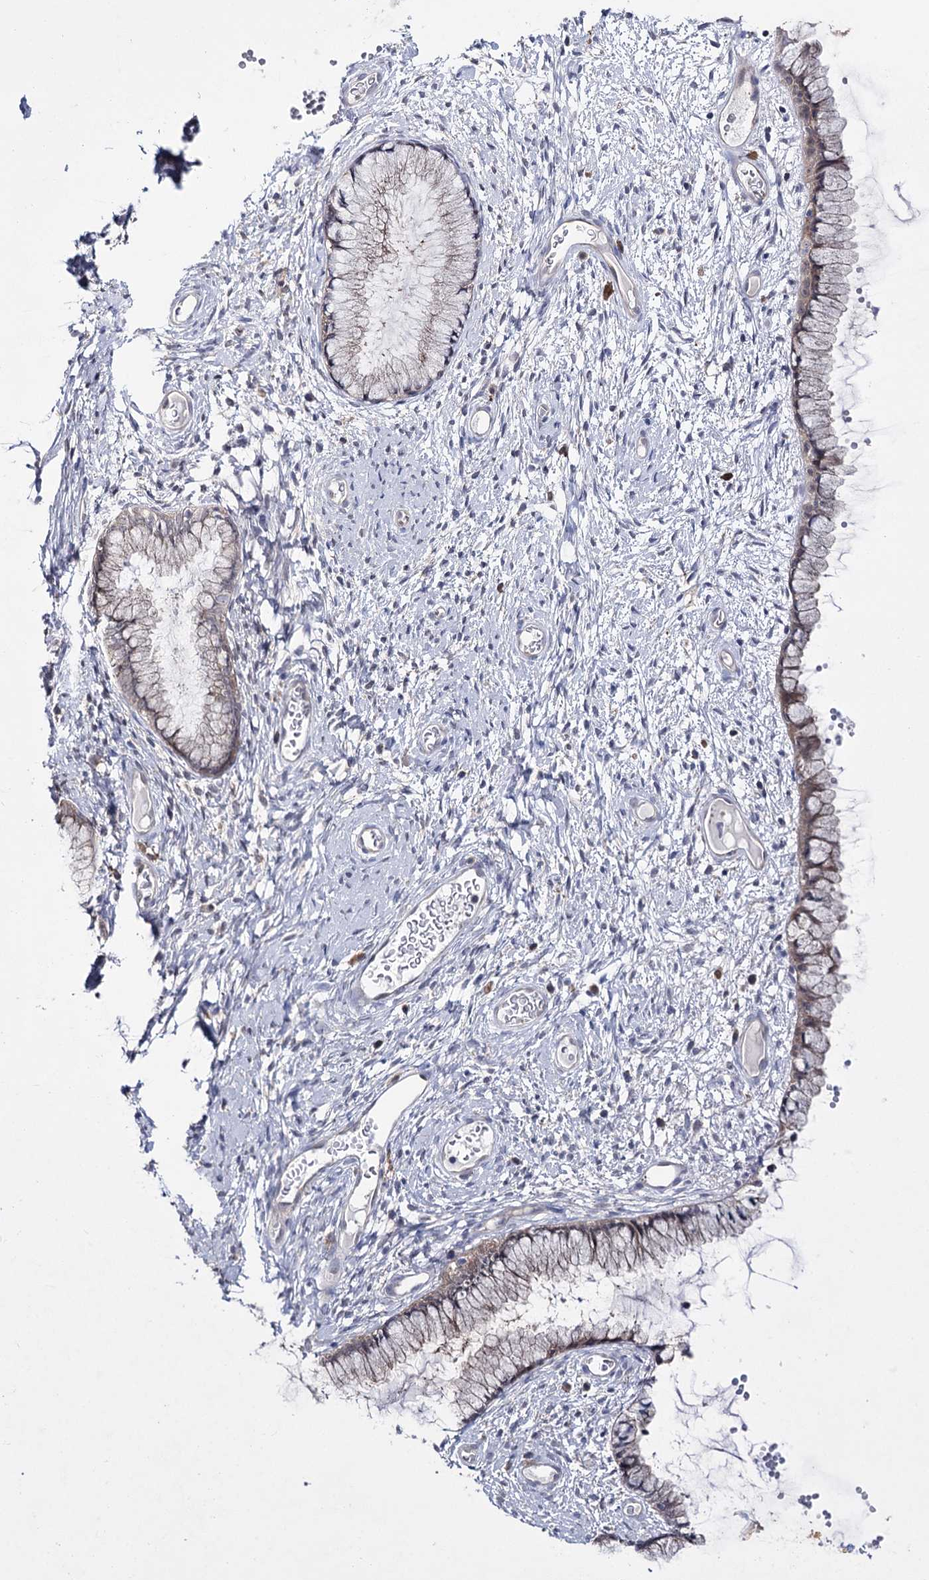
{"staining": {"intensity": "weak", "quantity": ">75%", "location": "cytoplasmic/membranous"}, "tissue": "cervix", "cell_type": "Glandular cells", "image_type": "normal", "snomed": [{"axis": "morphology", "description": "Normal tissue, NOS"}, {"axis": "topography", "description": "Cervix"}], "caption": "Immunohistochemical staining of unremarkable human cervix exhibits weak cytoplasmic/membranous protein staining in approximately >75% of glandular cells.", "gene": "PTER", "patient": {"sex": "female", "age": 42}}